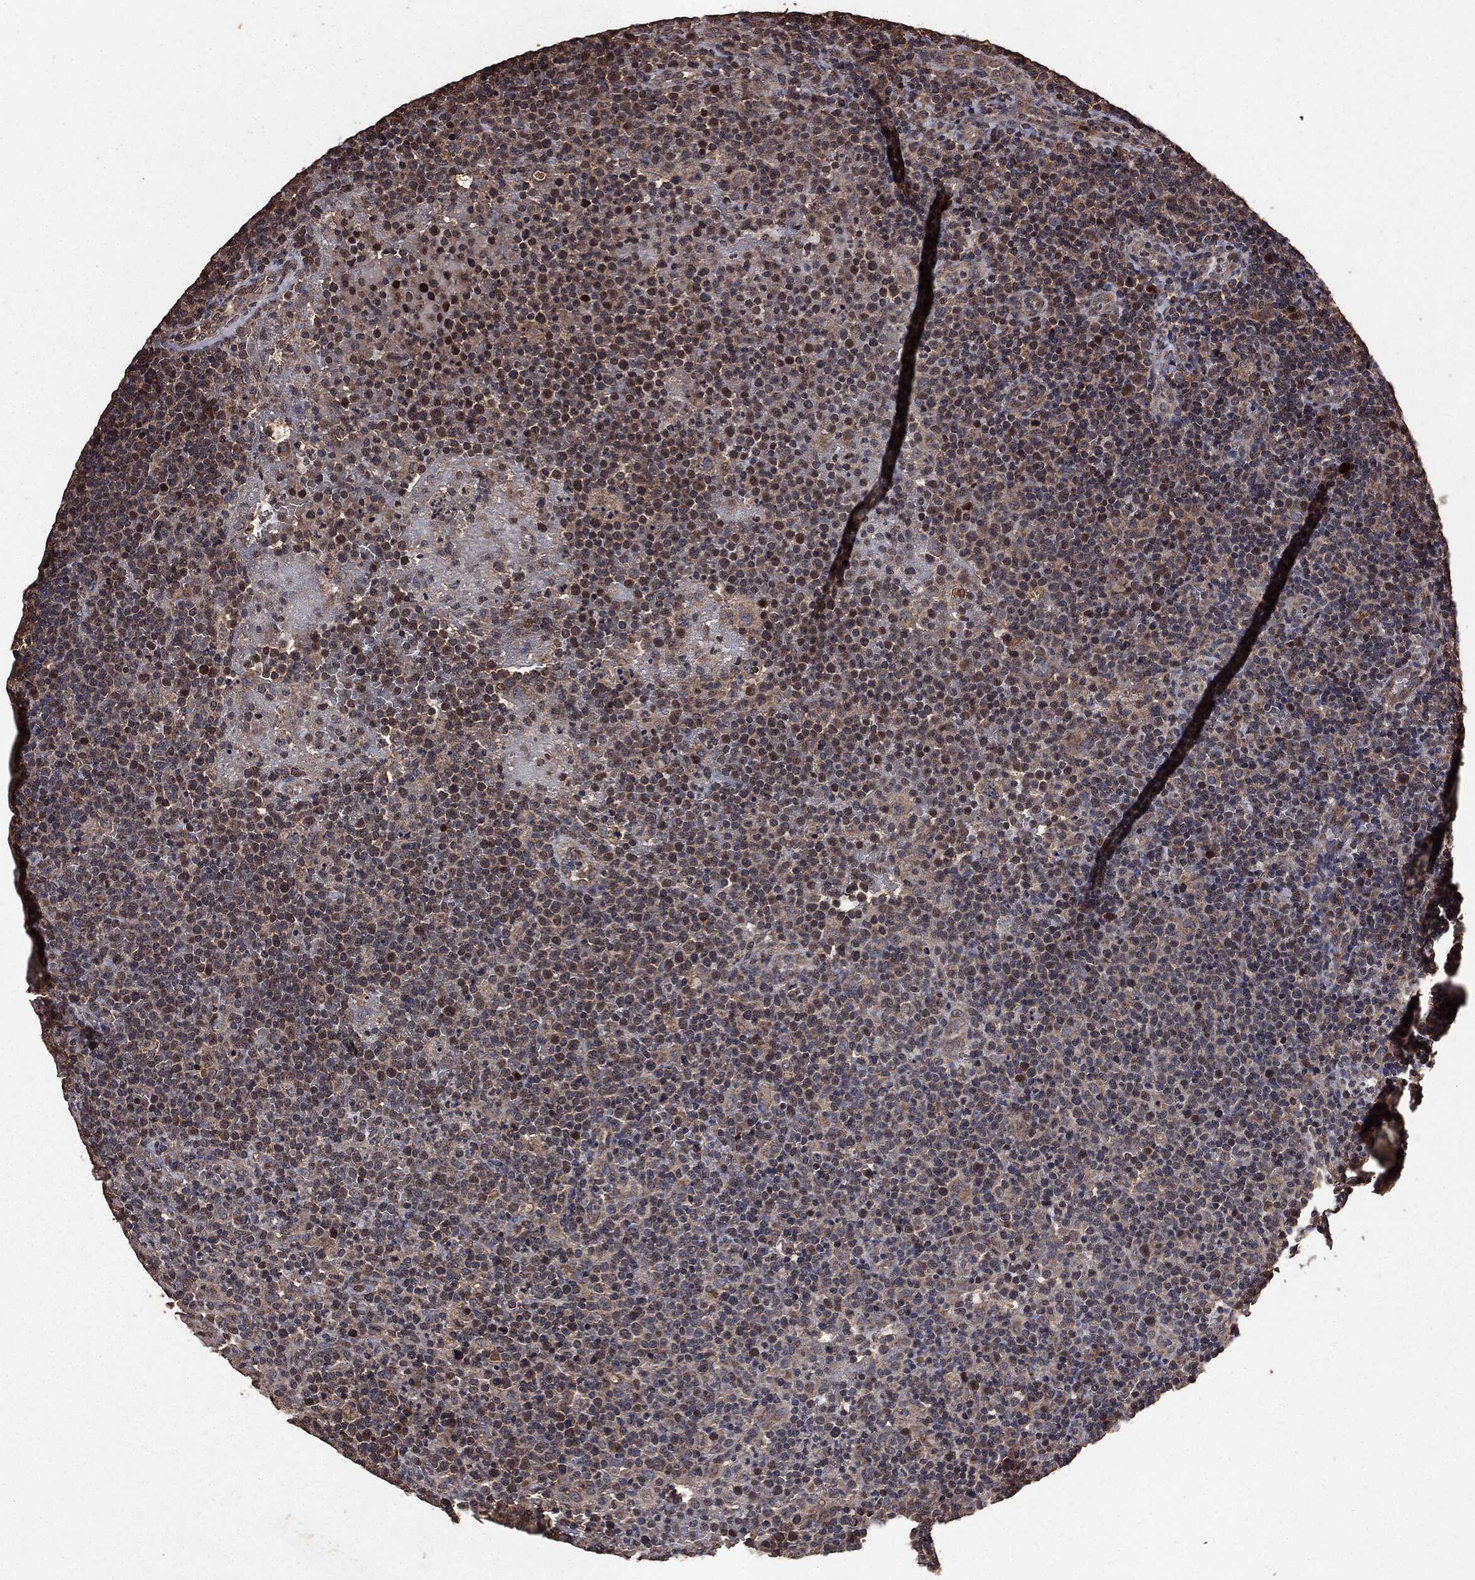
{"staining": {"intensity": "moderate", "quantity": "25%-75%", "location": "cytoplasmic/membranous,nuclear"}, "tissue": "lymphoma", "cell_type": "Tumor cells", "image_type": "cancer", "snomed": [{"axis": "morphology", "description": "Malignant lymphoma, non-Hodgkin's type, High grade"}, {"axis": "topography", "description": "Lymph node"}], "caption": "The image exhibits staining of lymphoma, revealing moderate cytoplasmic/membranous and nuclear protein expression (brown color) within tumor cells. Immunohistochemistry stains the protein in brown and the nuclei are stained blue.", "gene": "PPP6R2", "patient": {"sex": "male", "age": 61}}